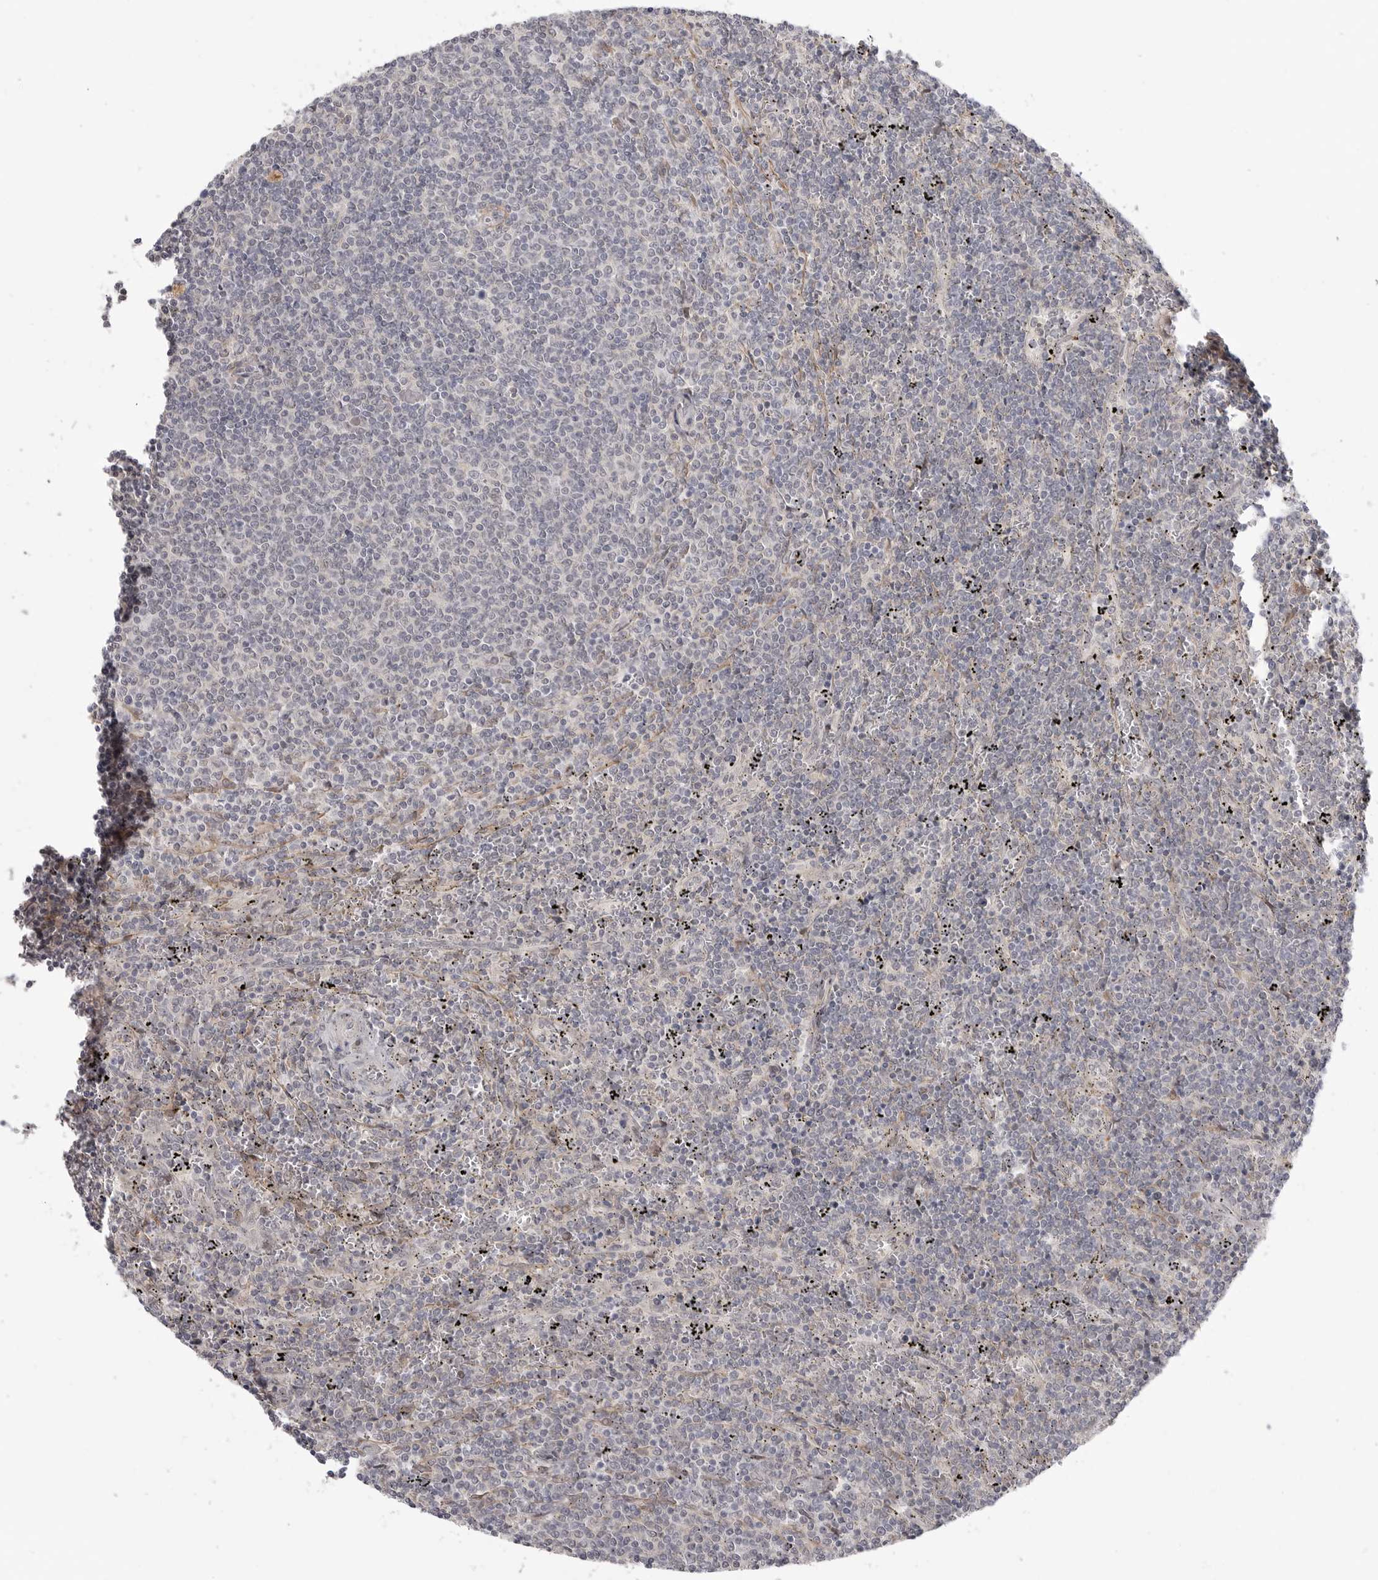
{"staining": {"intensity": "negative", "quantity": "none", "location": "none"}, "tissue": "lymphoma", "cell_type": "Tumor cells", "image_type": "cancer", "snomed": [{"axis": "morphology", "description": "Malignant lymphoma, non-Hodgkin's type, Low grade"}, {"axis": "topography", "description": "Spleen"}], "caption": "Histopathology image shows no protein positivity in tumor cells of lymphoma tissue.", "gene": "GGT6", "patient": {"sex": "female", "age": 50}}